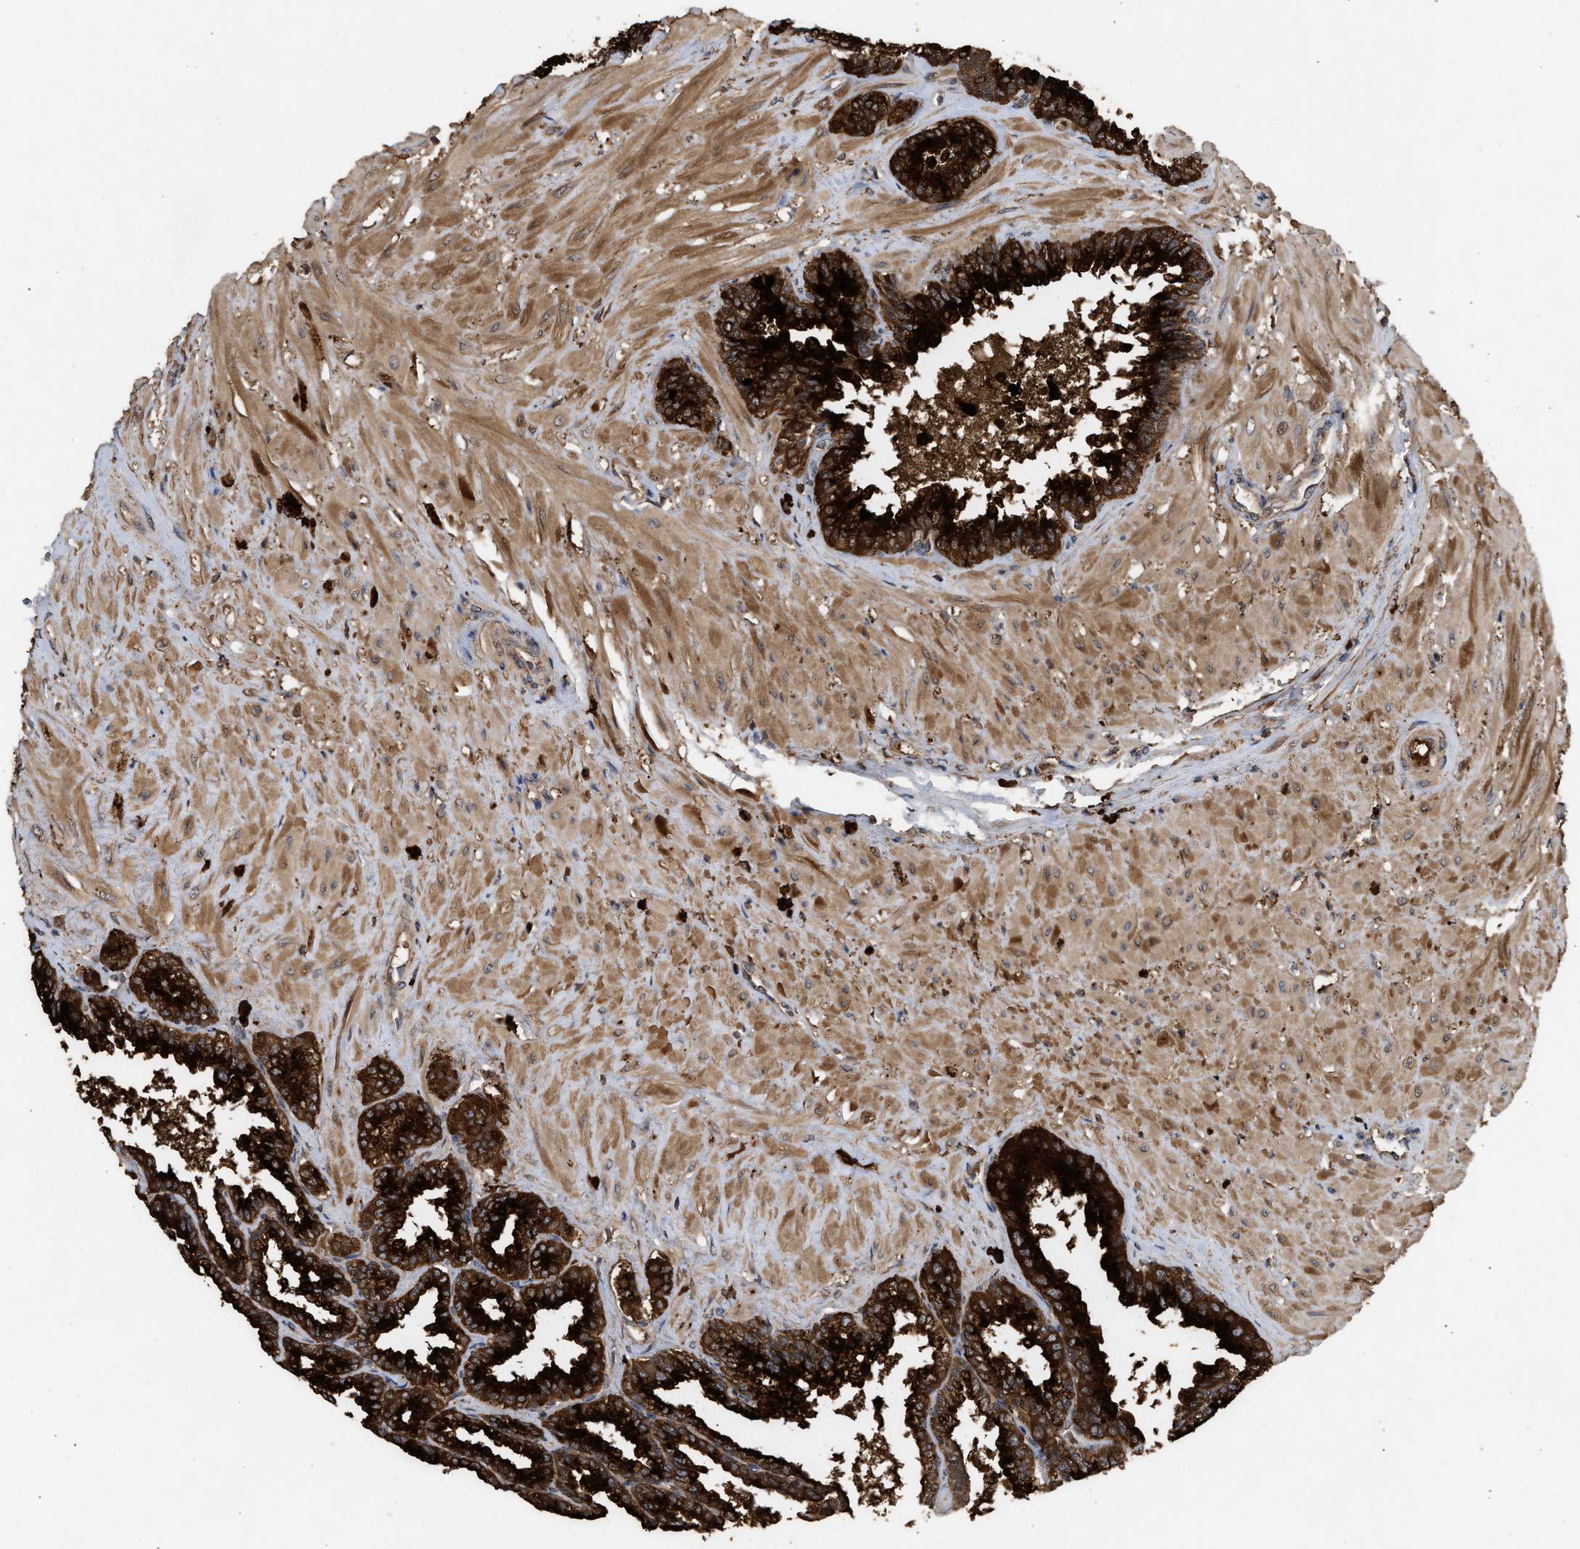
{"staining": {"intensity": "strong", "quantity": ">75%", "location": "cytoplasmic/membranous,nuclear"}, "tissue": "seminal vesicle", "cell_type": "Glandular cells", "image_type": "normal", "snomed": [{"axis": "morphology", "description": "Normal tissue, NOS"}, {"axis": "topography", "description": "Seminal veicle"}], "caption": "Seminal vesicle stained with DAB (3,3'-diaminobenzidine) IHC shows high levels of strong cytoplasmic/membranous,nuclear expression in about >75% of glandular cells.", "gene": "FITM1", "patient": {"sex": "male", "age": 46}}